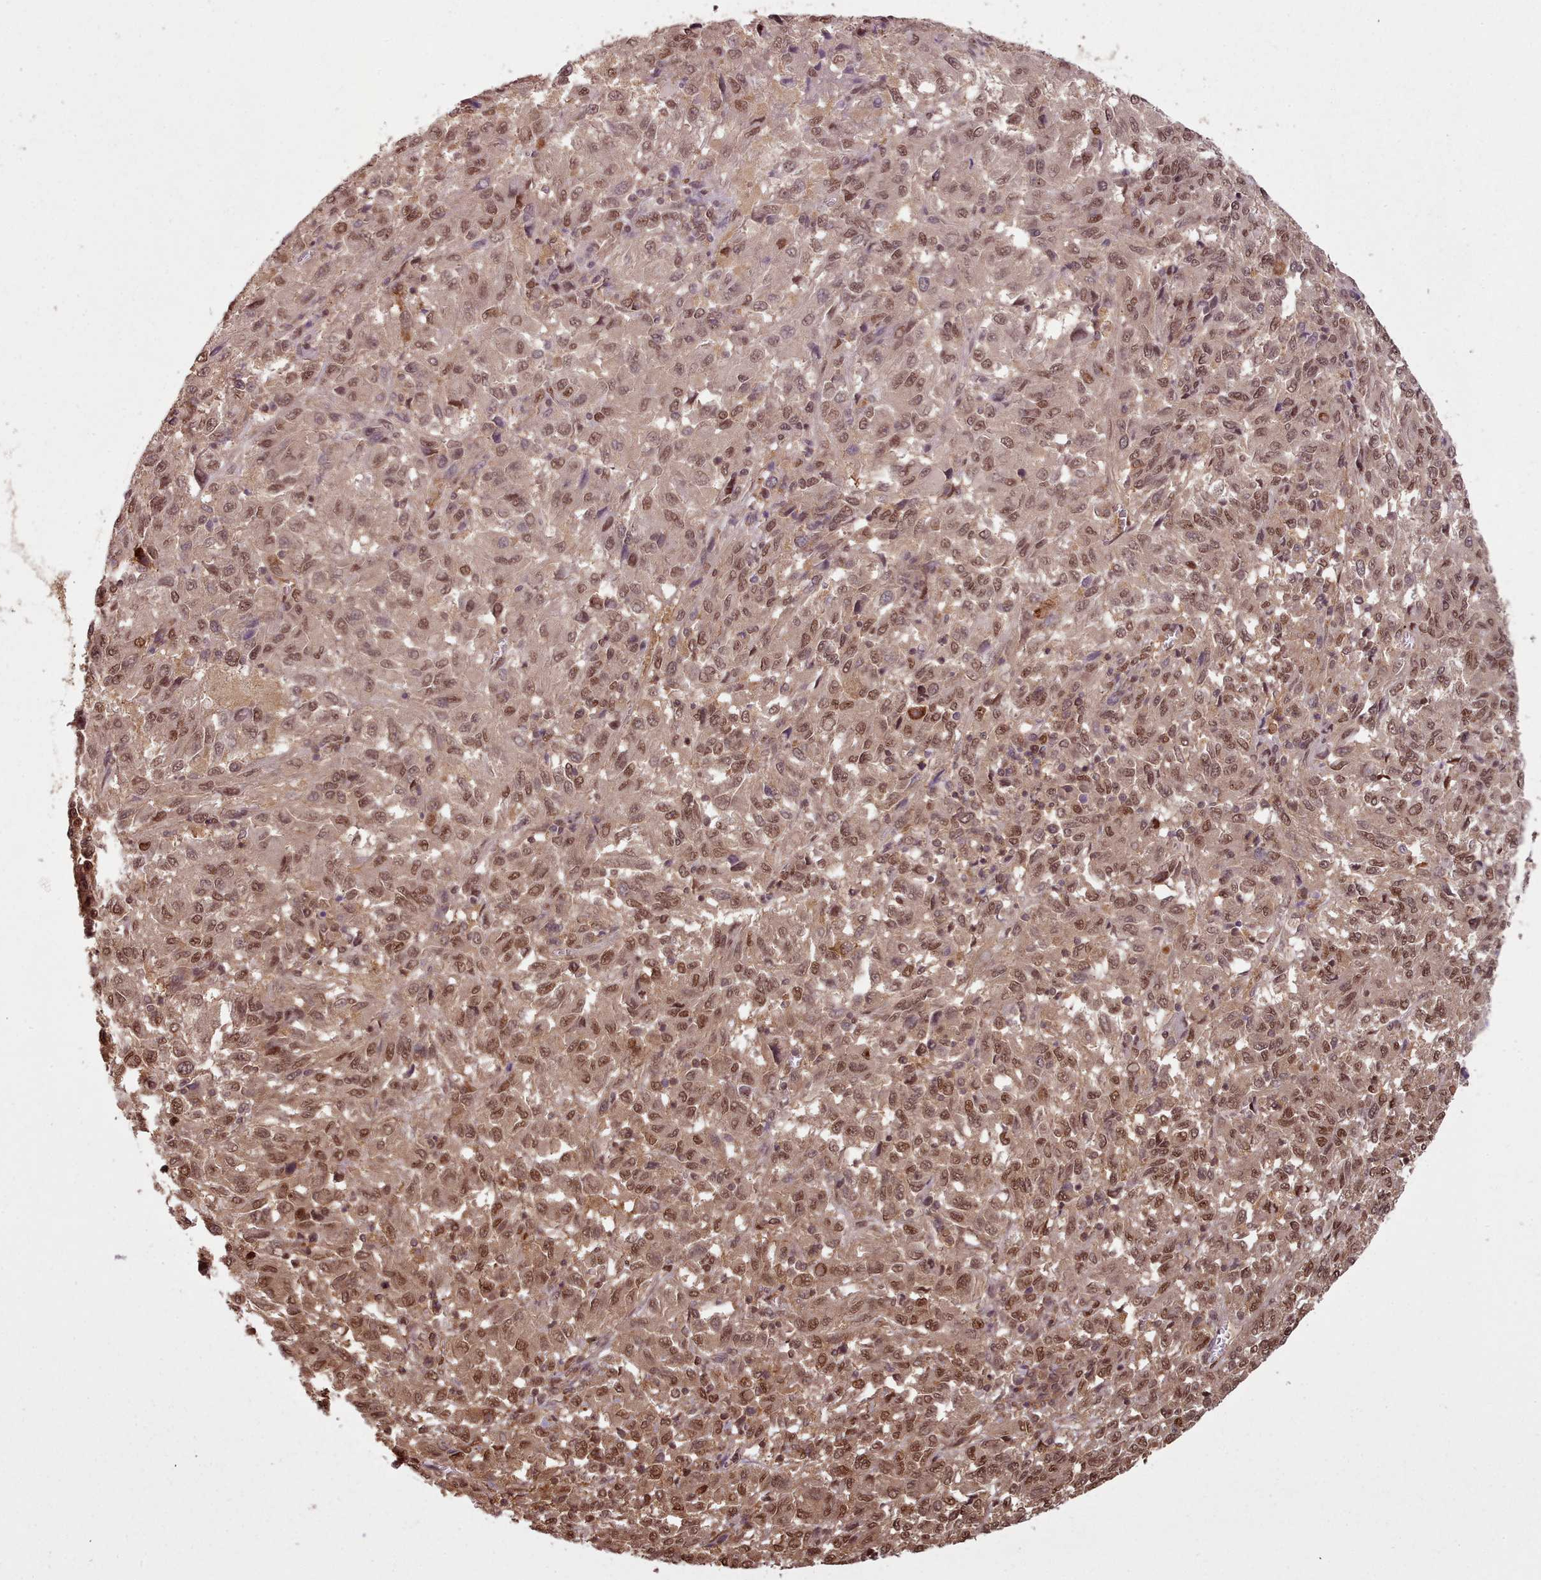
{"staining": {"intensity": "moderate", "quantity": ">75%", "location": "cytoplasmic/membranous,nuclear"}, "tissue": "melanoma", "cell_type": "Tumor cells", "image_type": "cancer", "snomed": [{"axis": "morphology", "description": "Malignant melanoma, Metastatic site"}, {"axis": "topography", "description": "Lung"}], "caption": "Malignant melanoma (metastatic site) tissue exhibits moderate cytoplasmic/membranous and nuclear staining in approximately >75% of tumor cells, visualized by immunohistochemistry.", "gene": "RPS27A", "patient": {"sex": "male", "age": 64}}